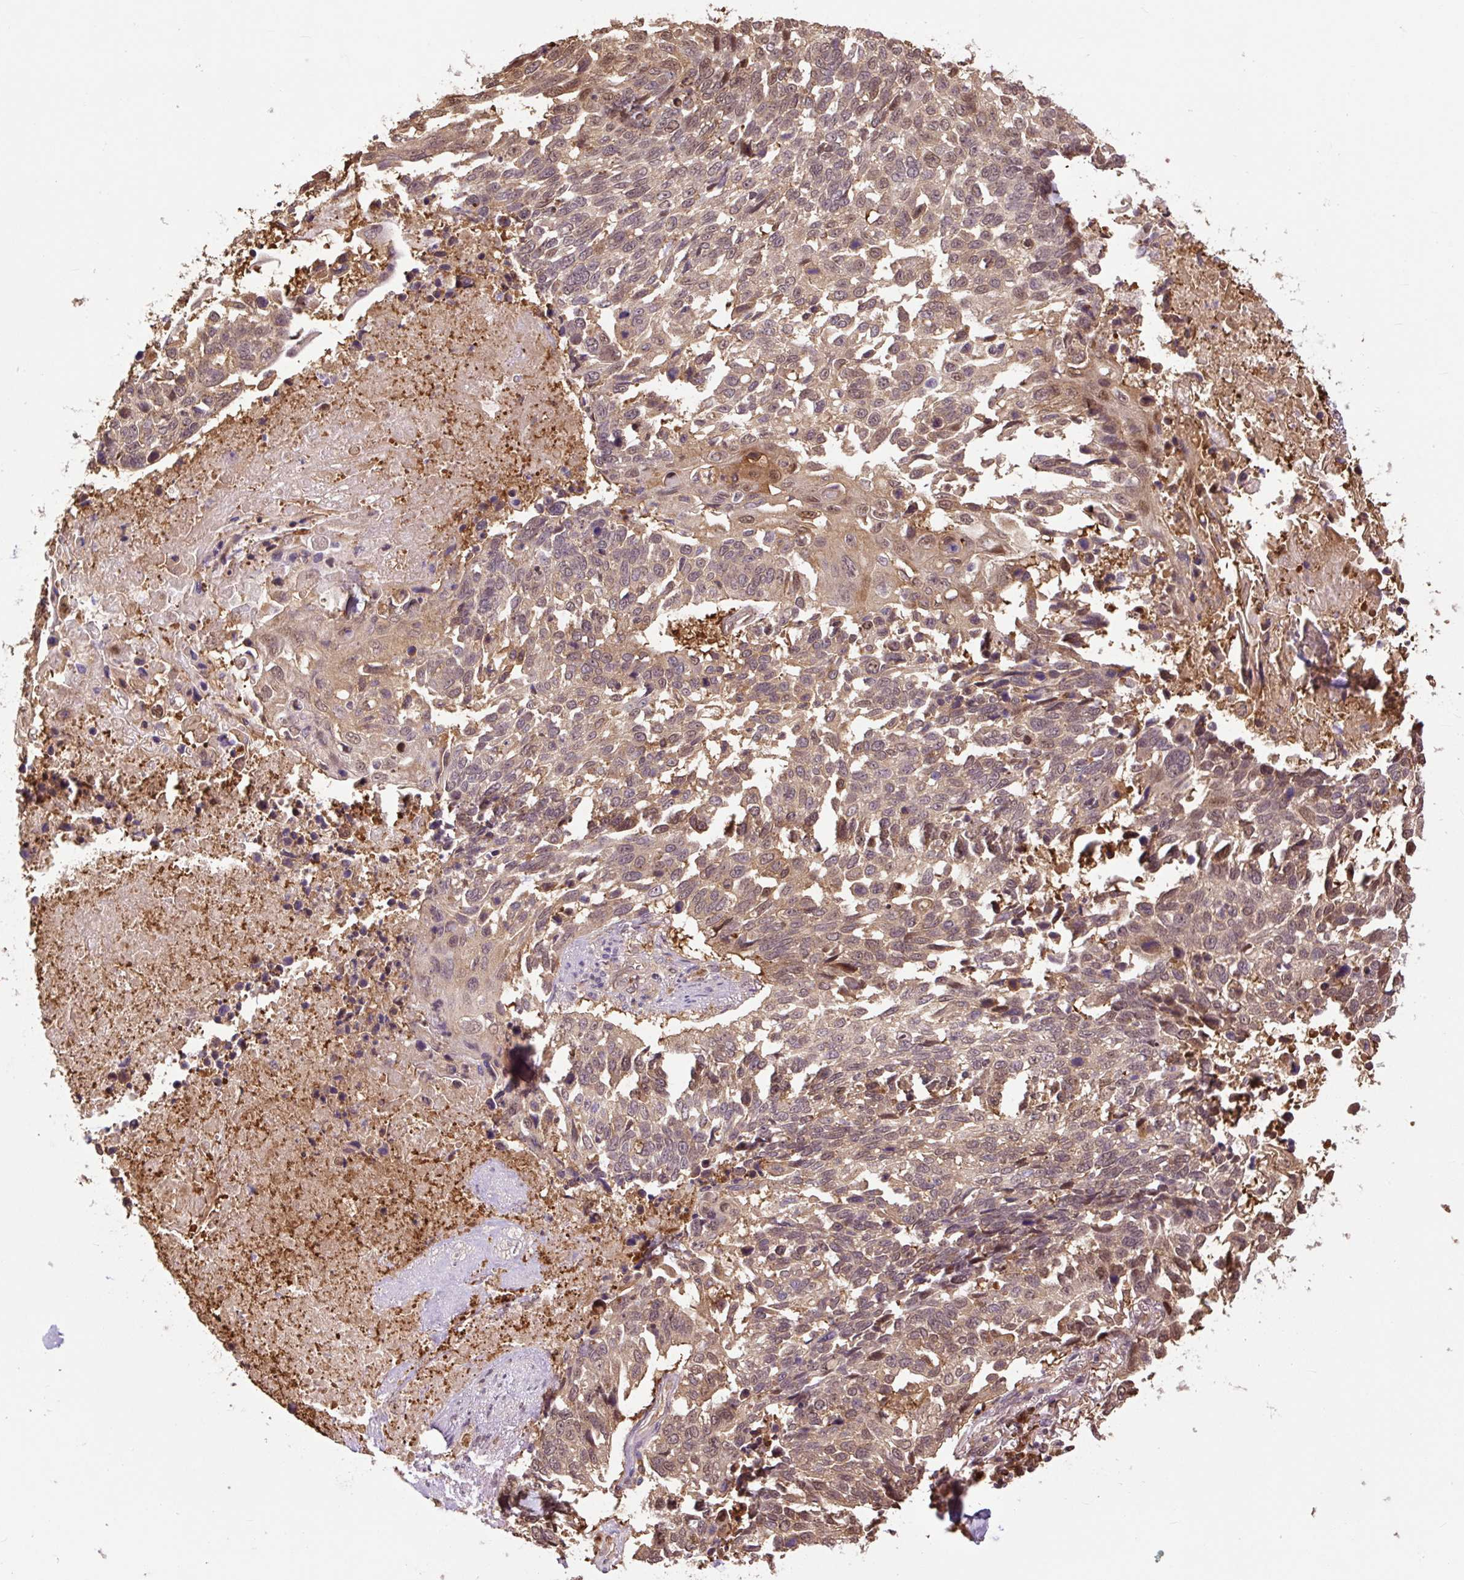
{"staining": {"intensity": "moderate", "quantity": ">75%", "location": "cytoplasmic/membranous"}, "tissue": "lung cancer", "cell_type": "Tumor cells", "image_type": "cancer", "snomed": [{"axis": "morphology", "description": "Squamous cell carcinoma, NOS"}, {"axis": "topography", "description": "Lung"}], "caption": "Immunohistochemistry of lung cancer displays medium levels of moderate cytoplasmic/membranous expression in about >75% of tumor cells. Nuclei are stained in blue.", "gene": "TPT1", "patient": {"sex": "male", "age": 62}}